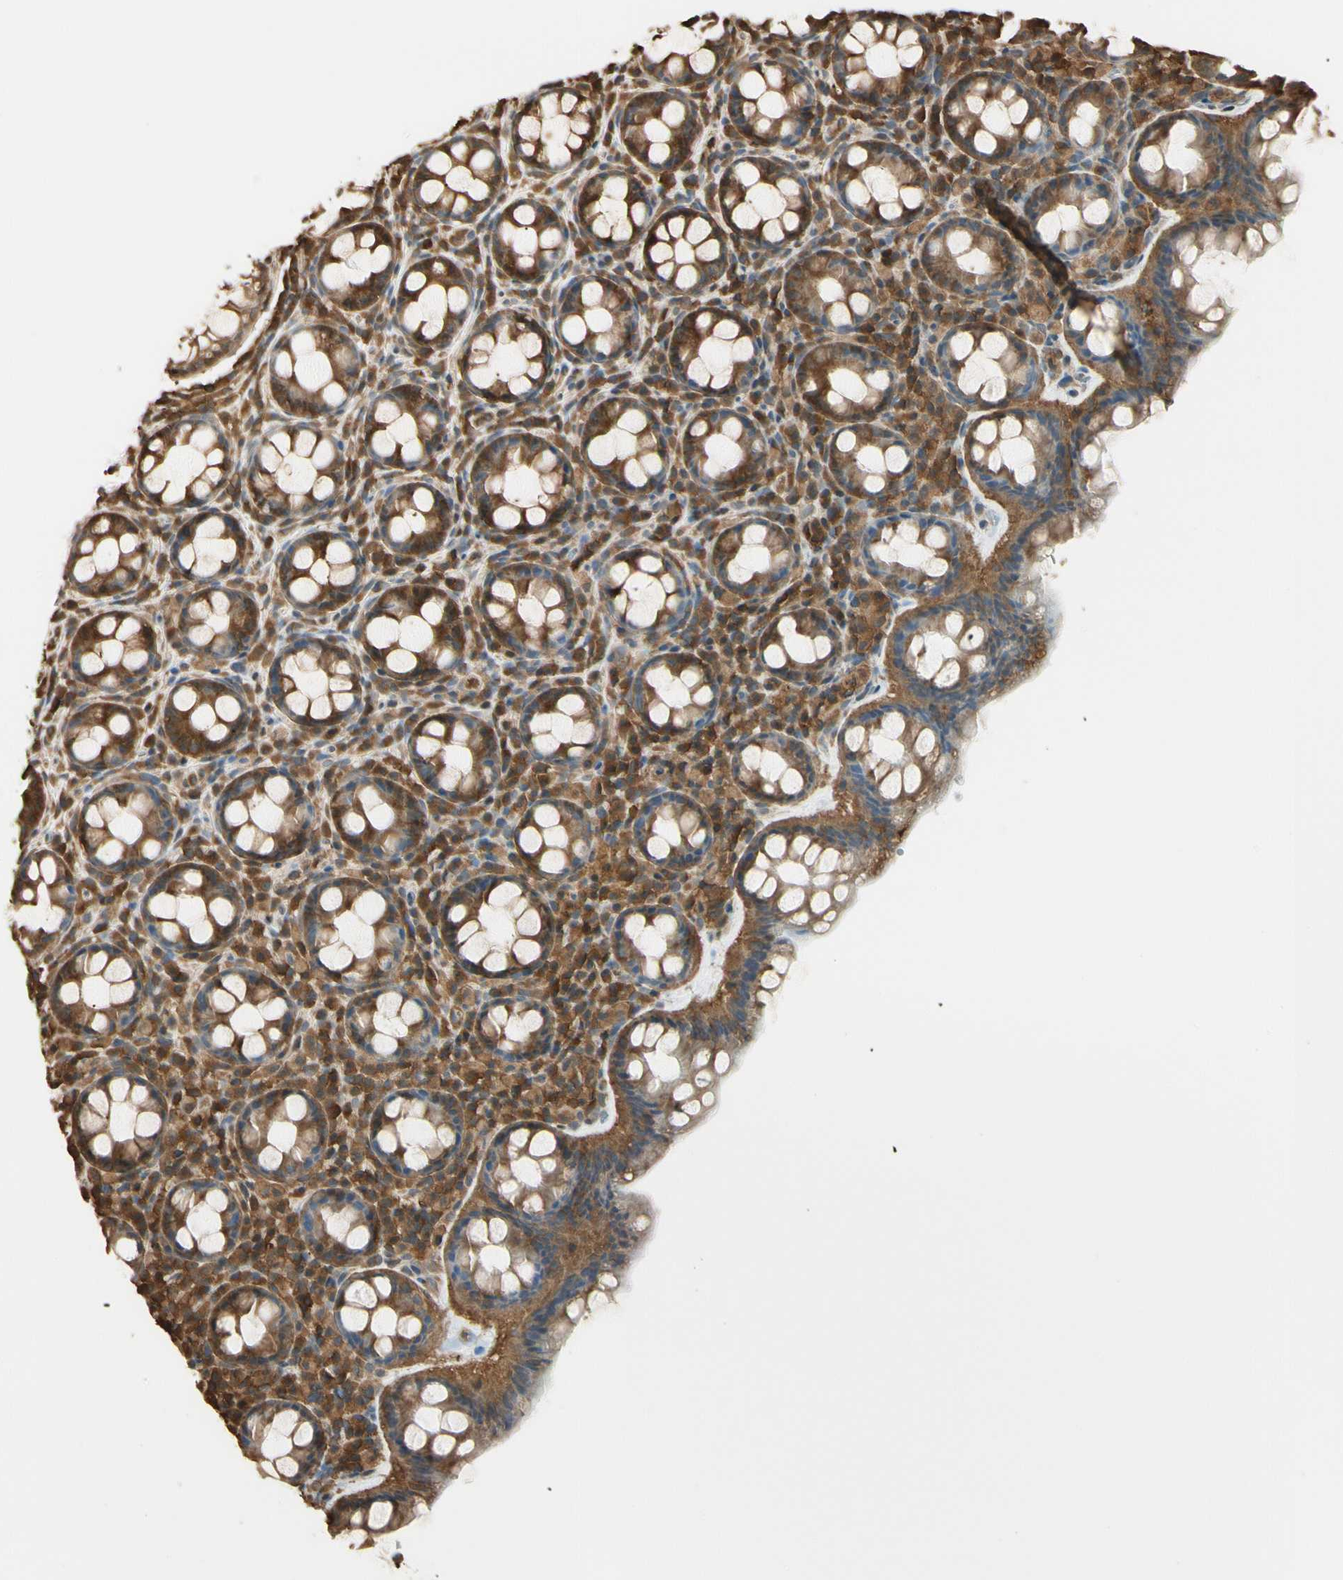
{"staining": {"intensity": "strong", "quantity": ">75%", "location": "cytoplasmic/membranous,nuclear"}, "tissue": "rectum", "cell_type": "Glandular cells", "image_type": "normal", "snomed": [{"axis": "morphology", "description": "Normal tissue, NOS"}, {"axis": "topography", "description": "Rectum"}], "caption": "The micrograph reveals immunohistochemical staining of unremarkable rectum. There is strong cytoplasmic/membranous,nuclear staining is appreciated in about >75% of glandular cells.", "gene": "YWHAE", "patient": {"sex": "male", "age": 92}}